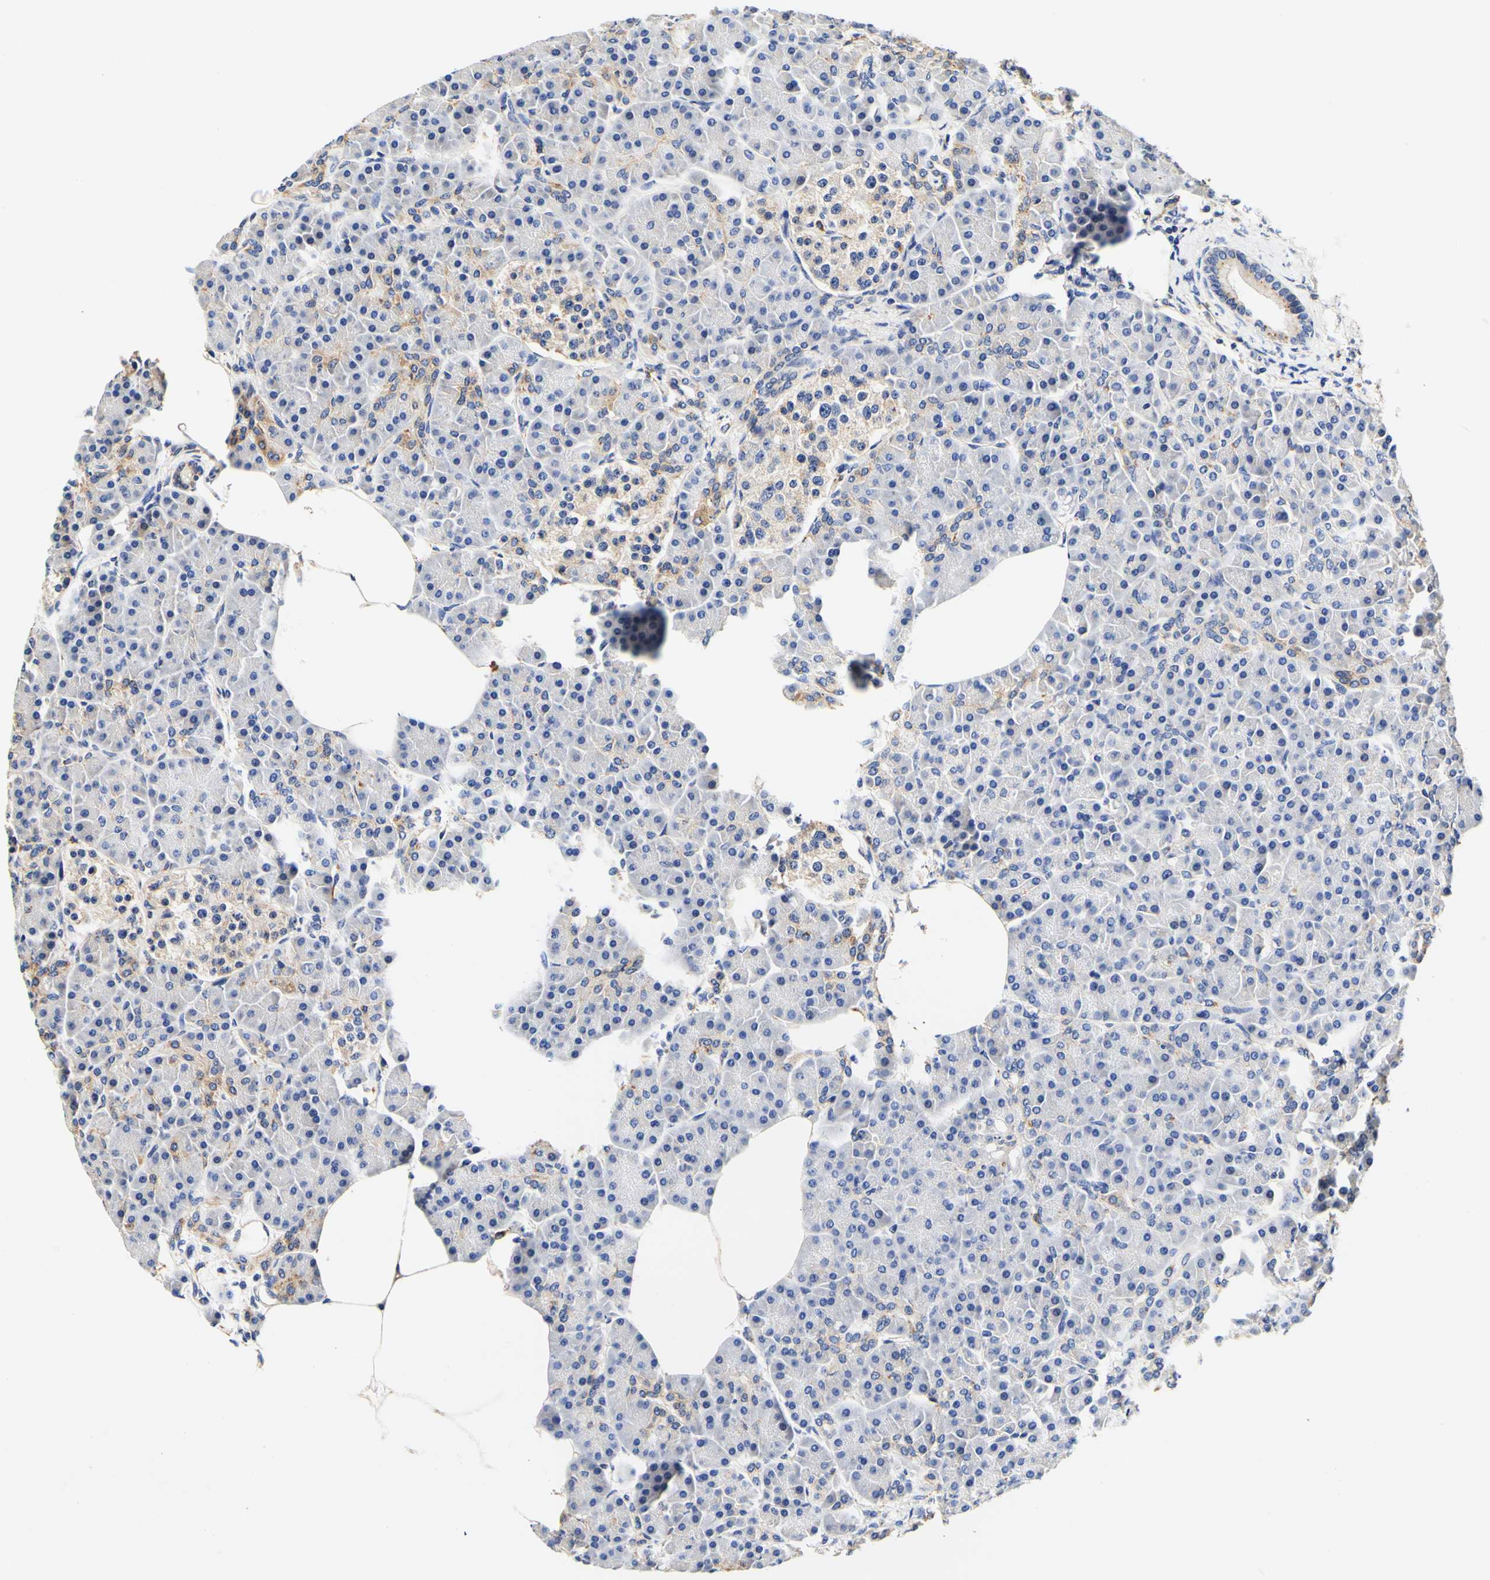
{"staining": {"intensity": "weak", "quantity": "25%-75%", "location": "cytoplasmic/membranous"}, "tissue": "pancreas", "cell_type": "Exocrine glandular cells", "image_type": "normal", "snomed": [{"axis": "morphology", "description": "Normal tissue, NOS"}, {"axis": "topography", "description": "Pancreas"}], "caption": "The photomicrograph shows staining of normal pancreas, revealing weak cytoplasmic/membranous protein positivity (brown color) within exocrine glandular cells.", "gene": "CAMK4", "patient": {"sex": "female", "age": 70}}